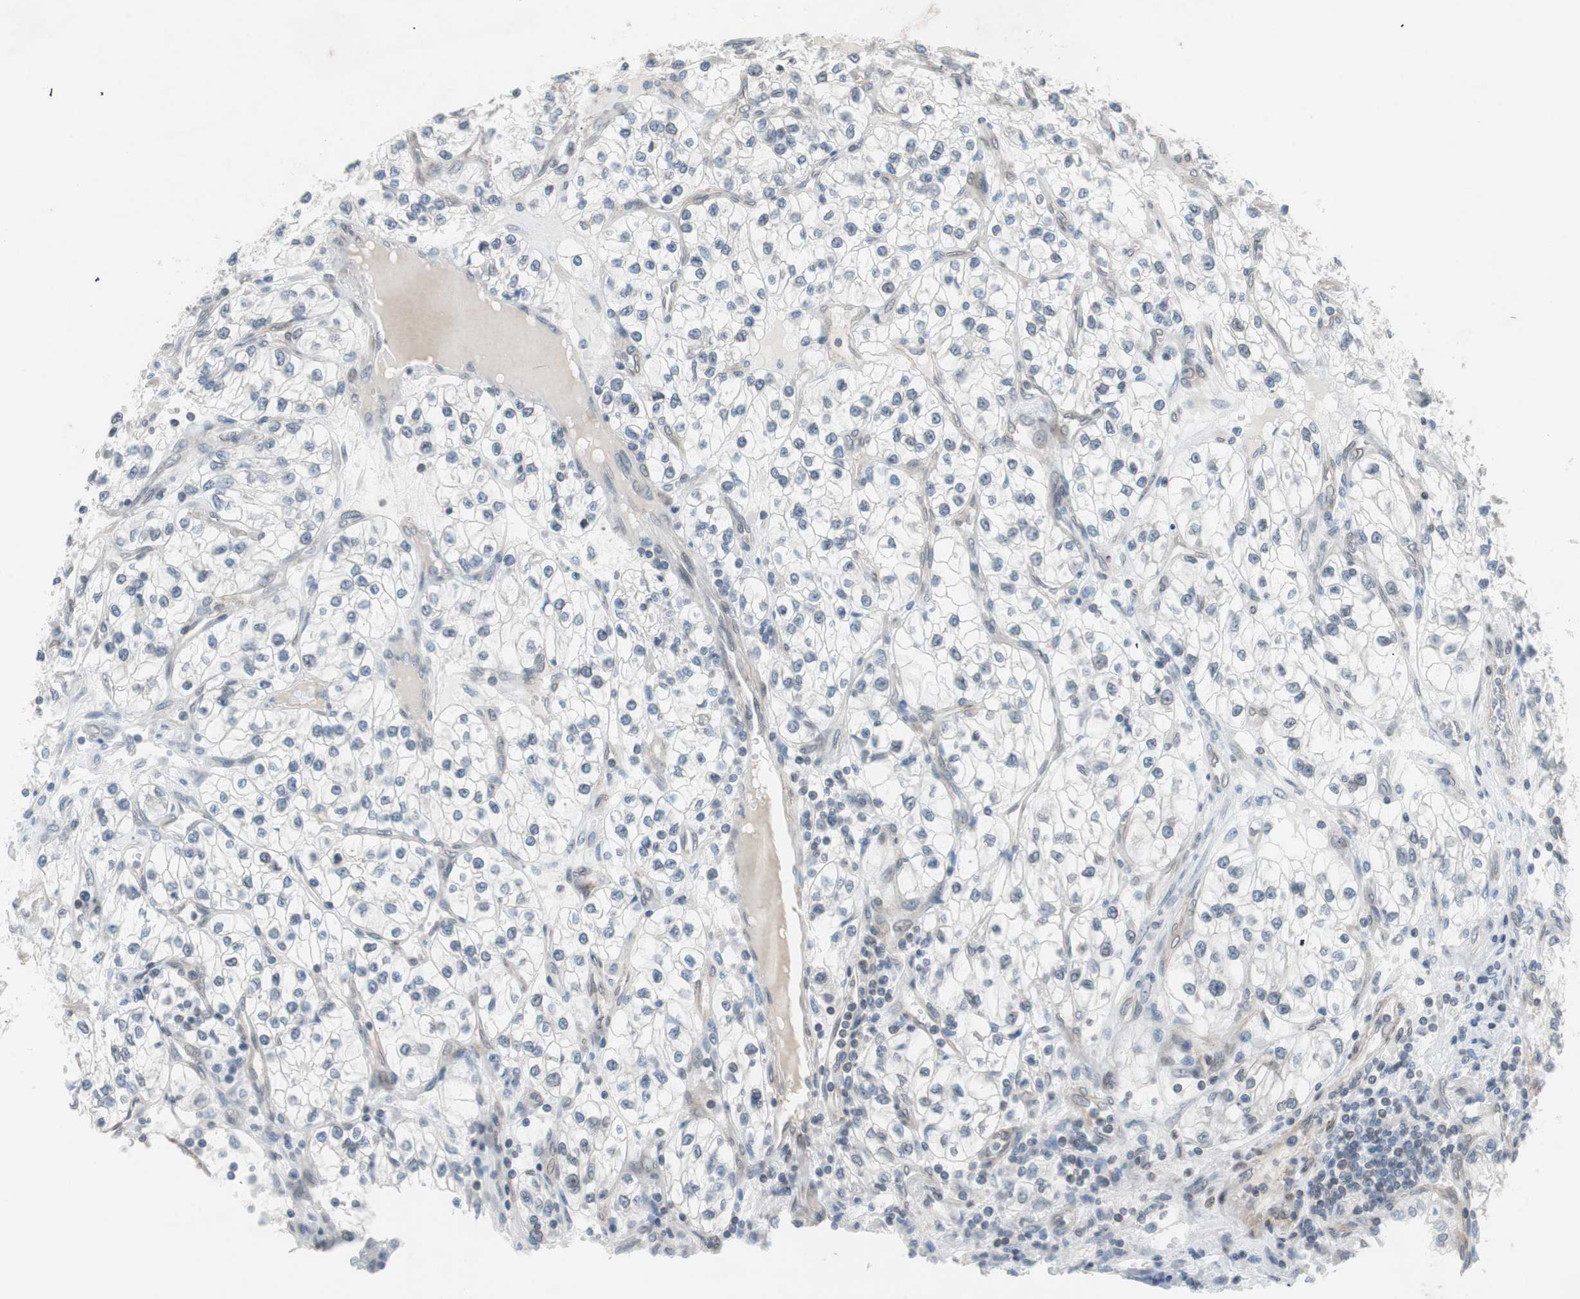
{"staining": {"intensity": "negative", "quantity": "none", "location": "none"}, "tissue": "renal cancer", "cell_type": "Tumor cells", "image_type": "cancer", "snomed": [{"axis": "morphology", "description": "Adenocarcinoma, NOS"}, {"axis": "topography", "description": "Kidney"}], "caption": "Immunohistochemistry histopathology image of neoplastic tissue: human renal cancer stained with DAB (3,3'-diaminobenzidine) demonstrates no significant protein positivity in tumor cells.", "gene": "ARNT2", "patient": {"sex": "female", "age": 57}}